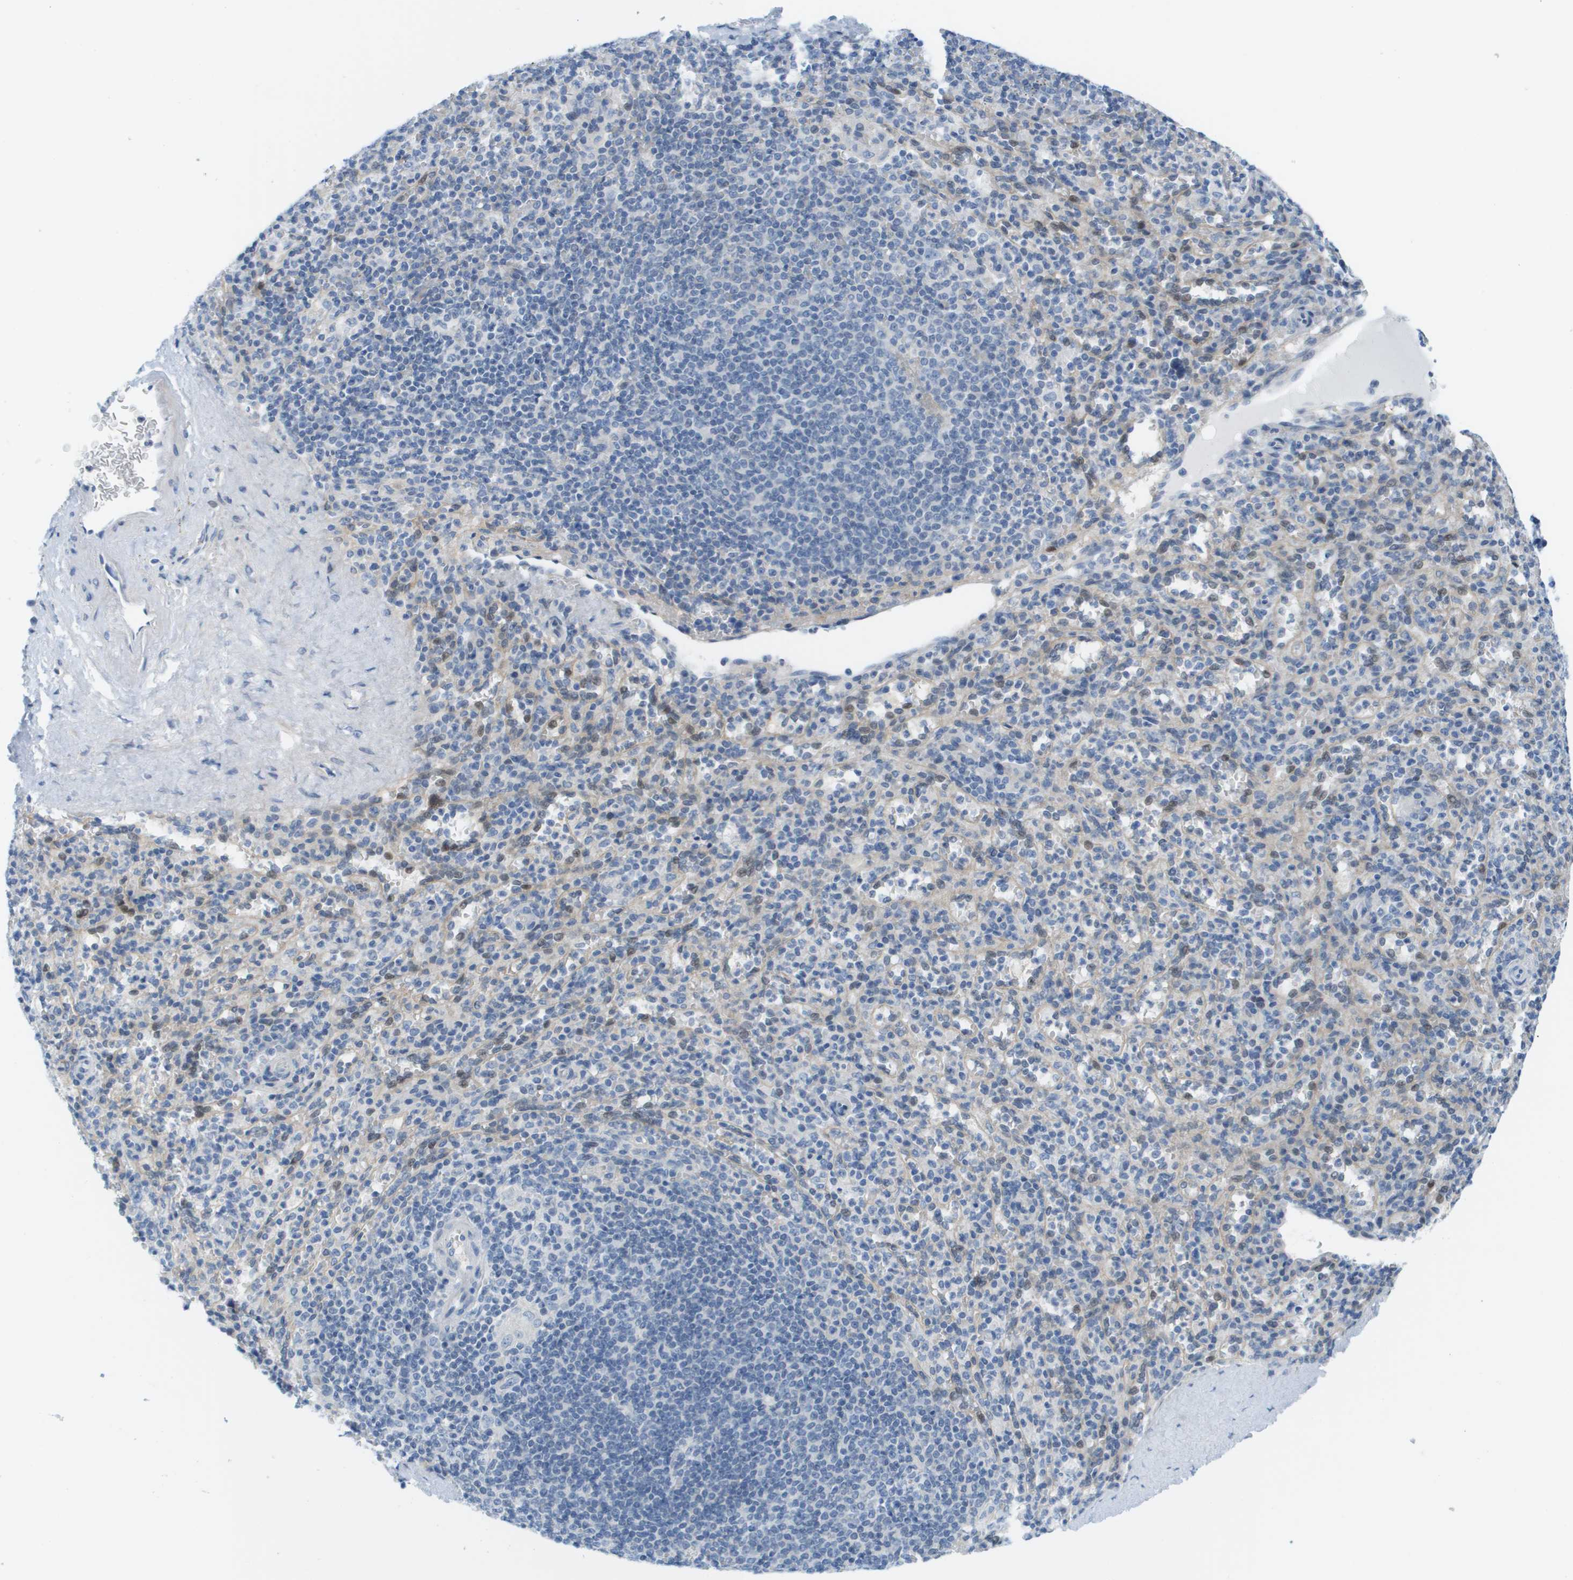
{"staining": {"intensity": "weak", "quantity": "<25%", "location": "cytoplasmic/membranous"}, "tissue": "spleen", "cell_type": "Cells in red pulp", "image_type": "normal", "snomed": [{"axis": "morphology", "description": "Normal tissue, NOS"}, {"axis": "topography", "description": "Spleen"}], "caption": "Human spleen stained for a protein using immunohistochemistry exhibits no expression in cells in red pulp.", "gene": "CUL9", "patient": {"sex": "male", "age": 36}}